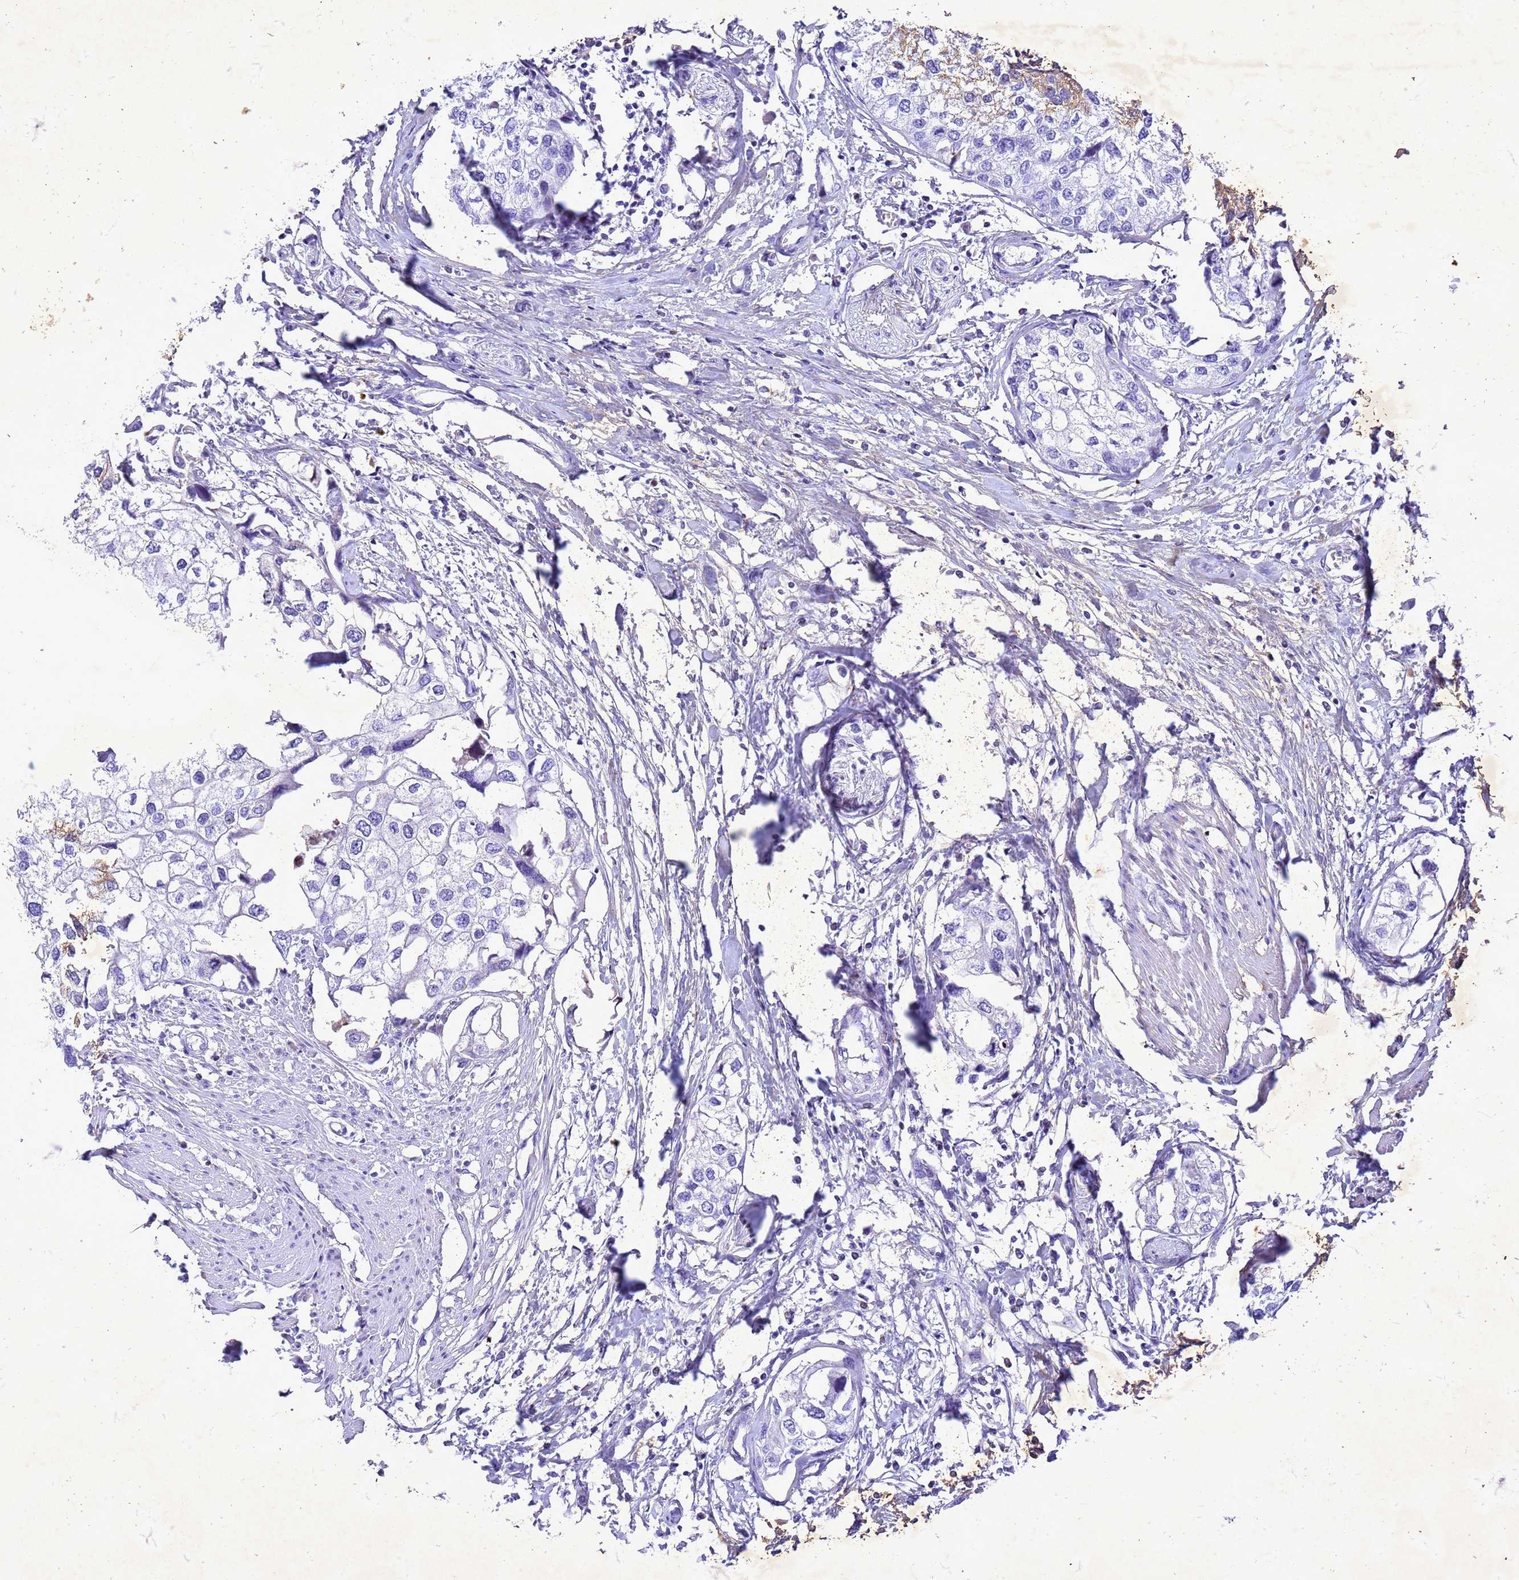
{"staining": {"intensity": "negative", "quantity": "none", "location": "none"}, "tissue": "urothelial cancer", "cell_type": "Tumor cells", "image_type": "cancer", "snomed": [{"axis": "morphology", "description": "Urothelial carcinoma, High grade"}, {"axis": "topography", "description": "Urinary bladder"}], "caption": "This is a histopathology image of immunohistochemistry (IHC) staining of high-grade urothelial carcinoma, which shows no expression in tumor cells.", "gene": "COPS9", "patient": {"sex": "male", "age": 64}}